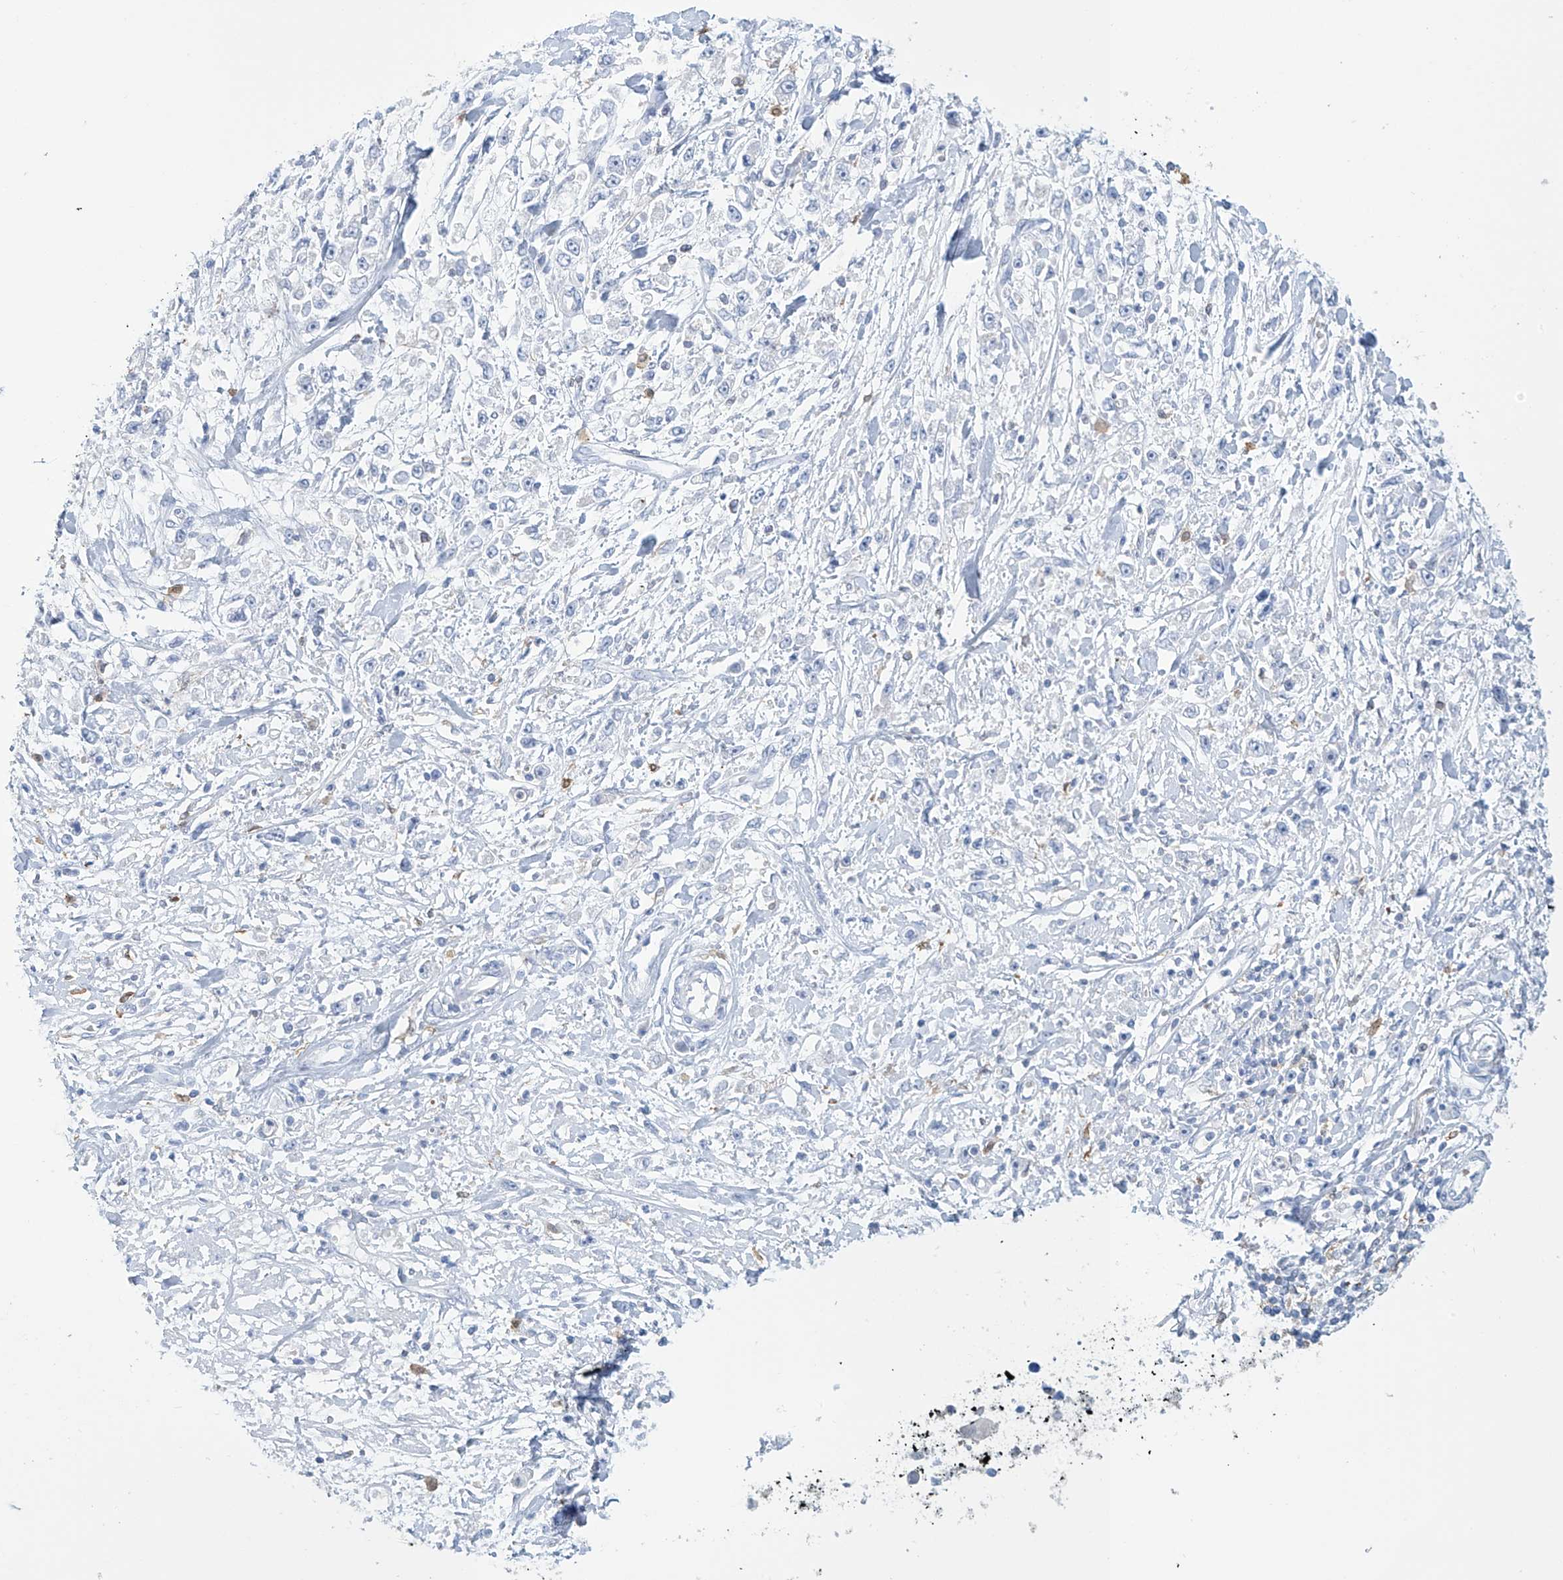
{"staining": {"intensity": "negative", "quantity": "none", "location": "none"}, "tissue": "stomach cancer", "cell_type": "Tumor cells", "image_type": "cancer", "snomed": [{"axis": "morphology", "description": "Adenocarcinoma, NOS"}, {"axis": "topography", "description": "Stomach"}], "caption": "IHC histopathology image of human stomach cancer stained for a protein (brown), which shows no expression in tumor cells.", "gene": "TRMT2B", "patient": {"sex": "female", "age": 59}}